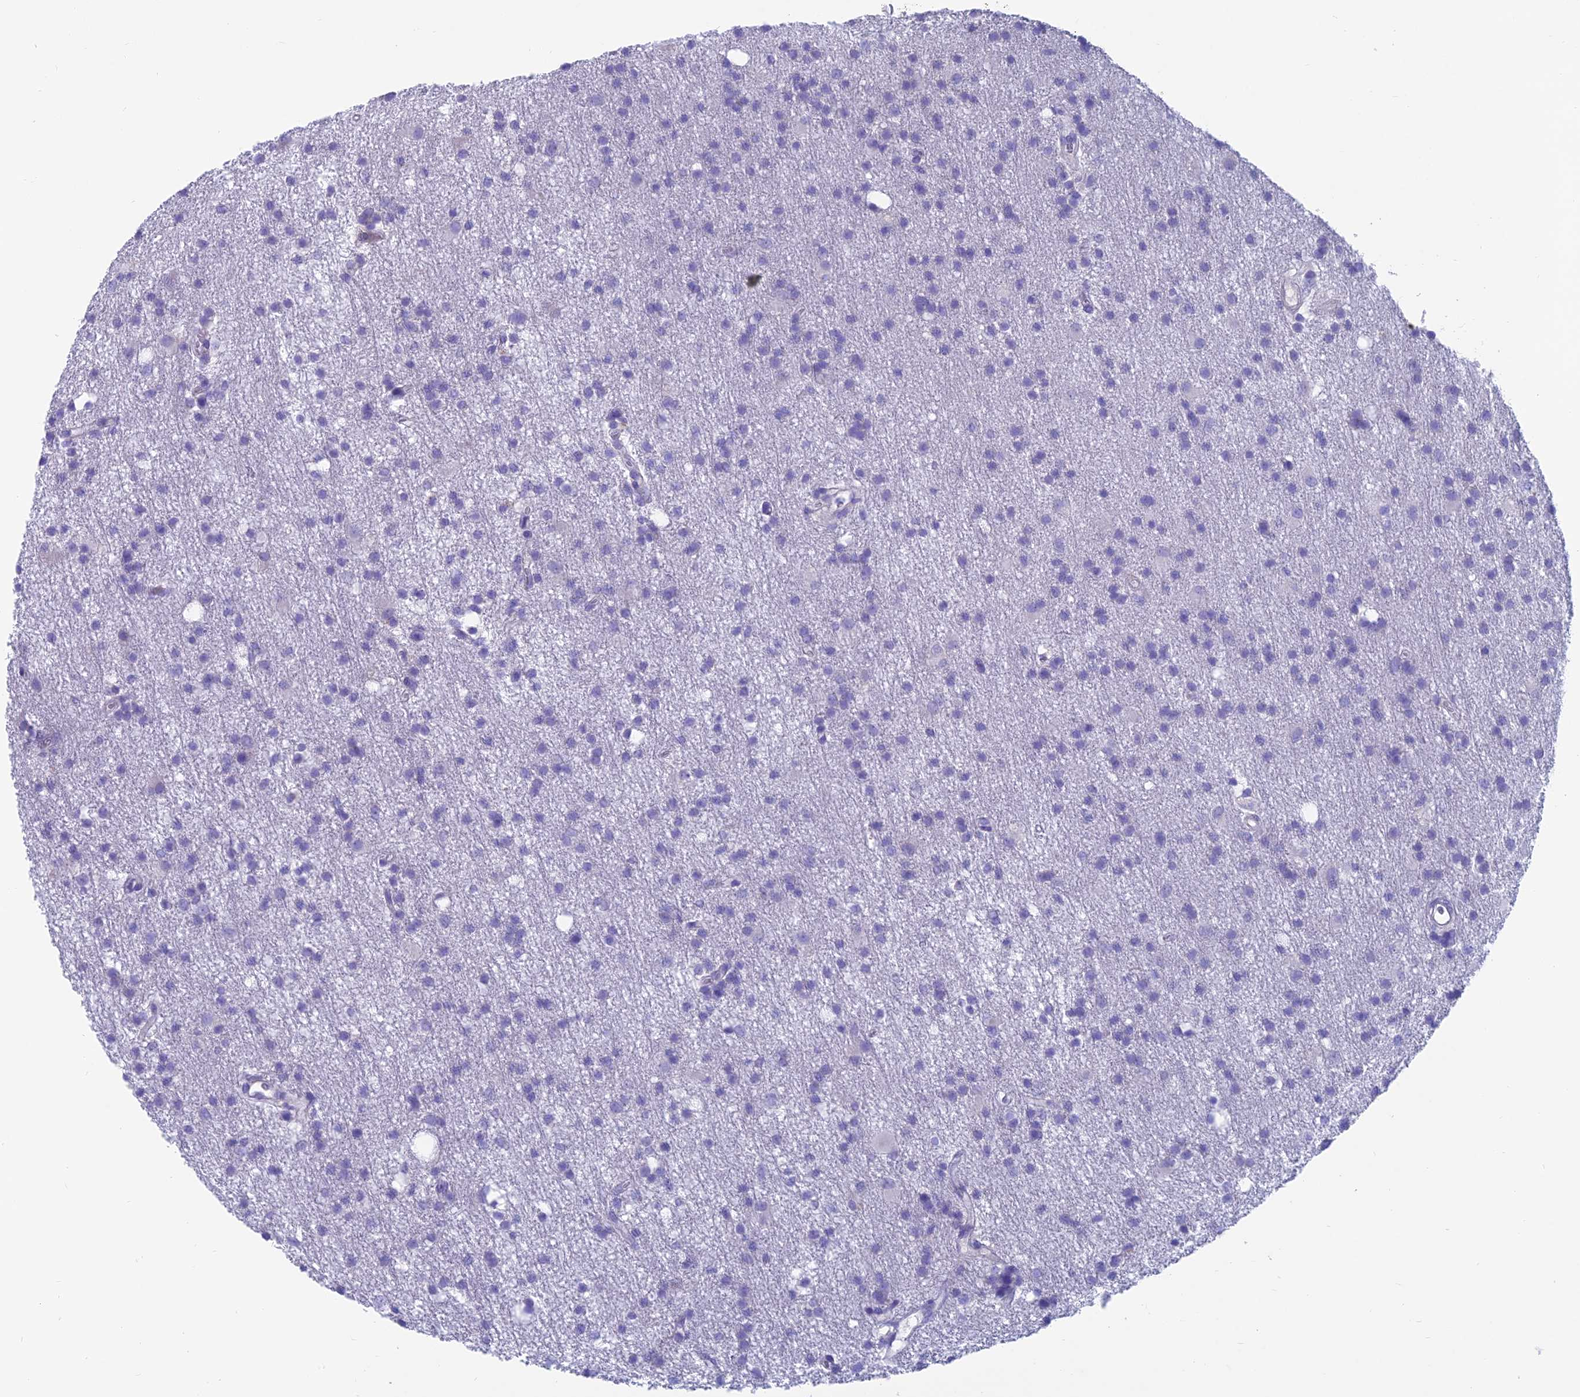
{"staining": {"intensity": "negative", "quantity": "none", "location": "none"}, "tissue": "glioma", "cell_type": "Tumor cells", "image_type": "cancer", "snomed": [{"axis": "morphology", "description": "Glioma, malignant, High grade"}, {"axis": "topography", "description": "Brain"}], "caption": "An image of human glioma is negative for staining in tumor cells.", "gene": "GNG11", "patient": {"sex": "male", "age": 77}}